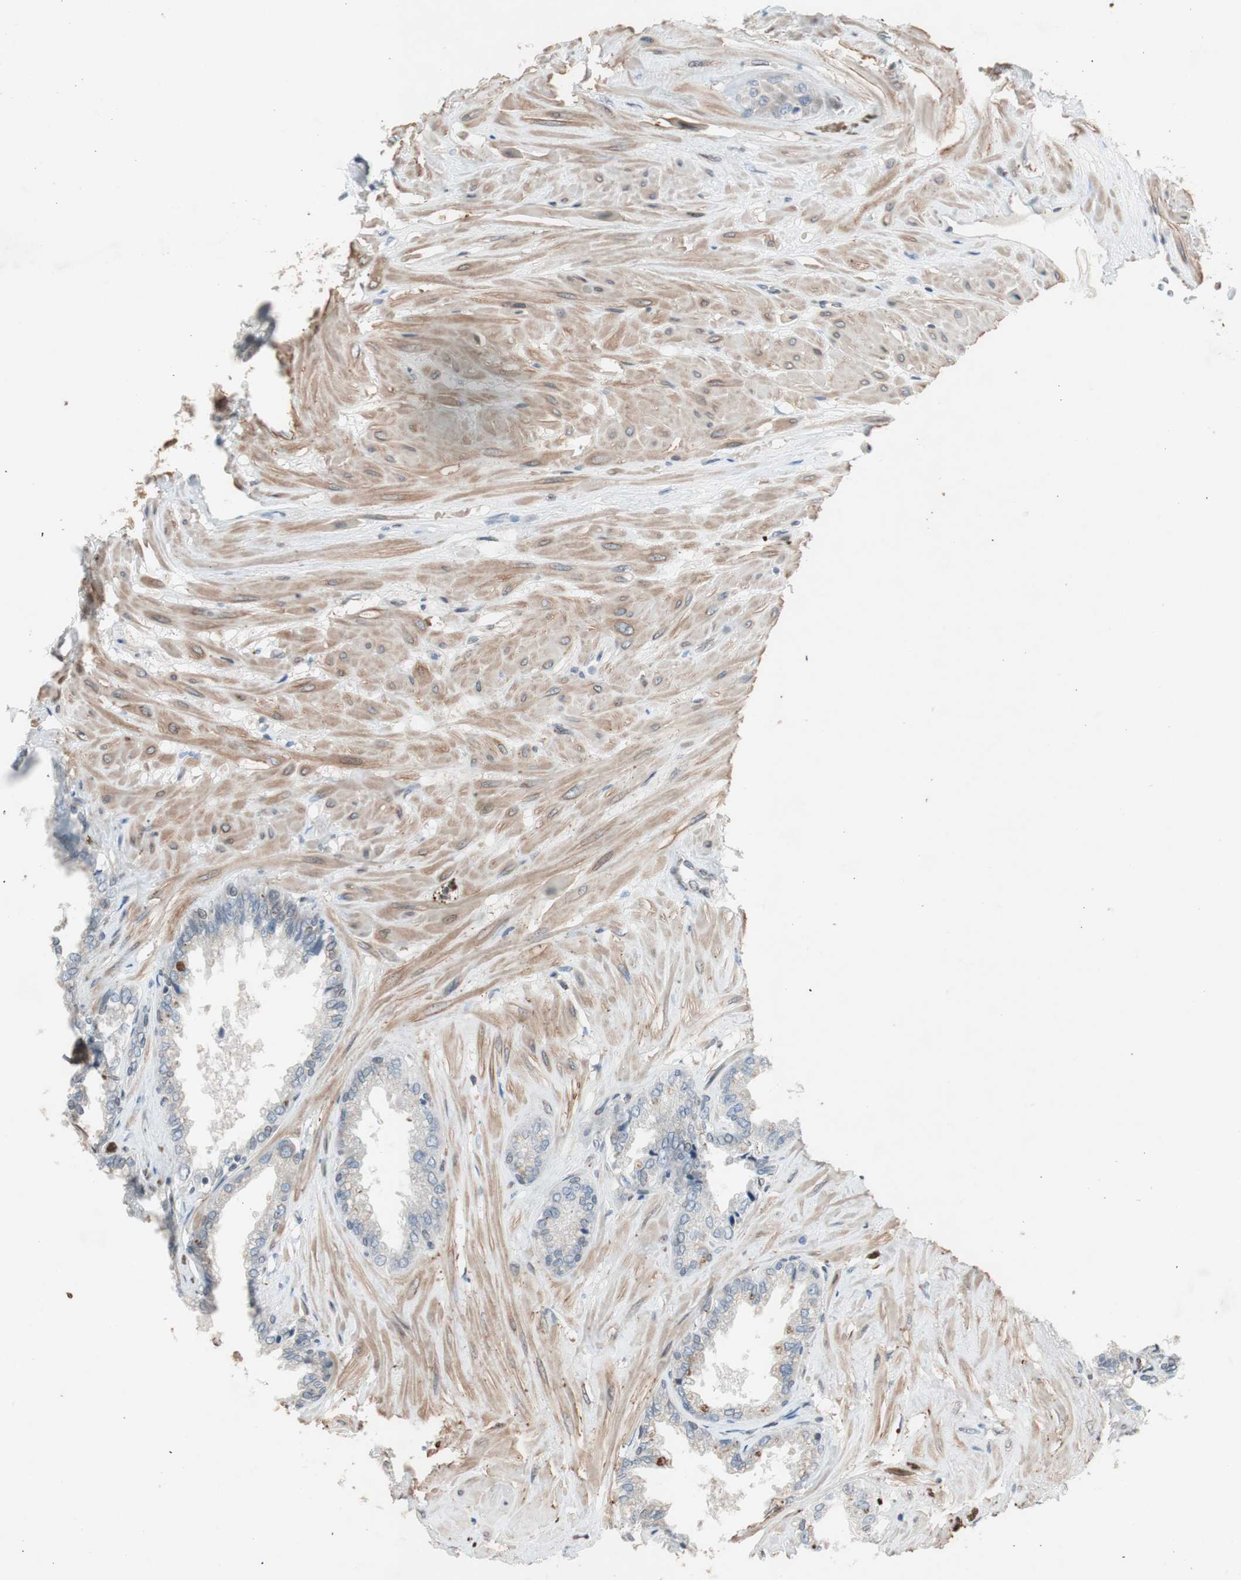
{"staining": {"intensity": "moderate", "quantity": "<25%", "location": "cytoplasmic/membranous,nuclear"}, "tissue": "seminal vesicle", "cell_type": "Glandular cells", "image_type": "normal", "snomed": [{"axis": "morphology", "description": "Normal tissue, NOS"}, {"axis": "topography", "description": "Seminal veicle"}], "caption": "Immunohistochemical staining of benign seminal vesicle exhibits <25% levels of moderate cytoplasmic/membranous,nuclear protein positivity in approximately <25% of glandular cells. The staining was performed using DAB (3,3'-diaminobenzidine), with brown indicating positive protein expression. Nuclei are stained blue with hematoxylin.", "gene": "ARNT2", "patient": {"sex": "male", "age": 46}}